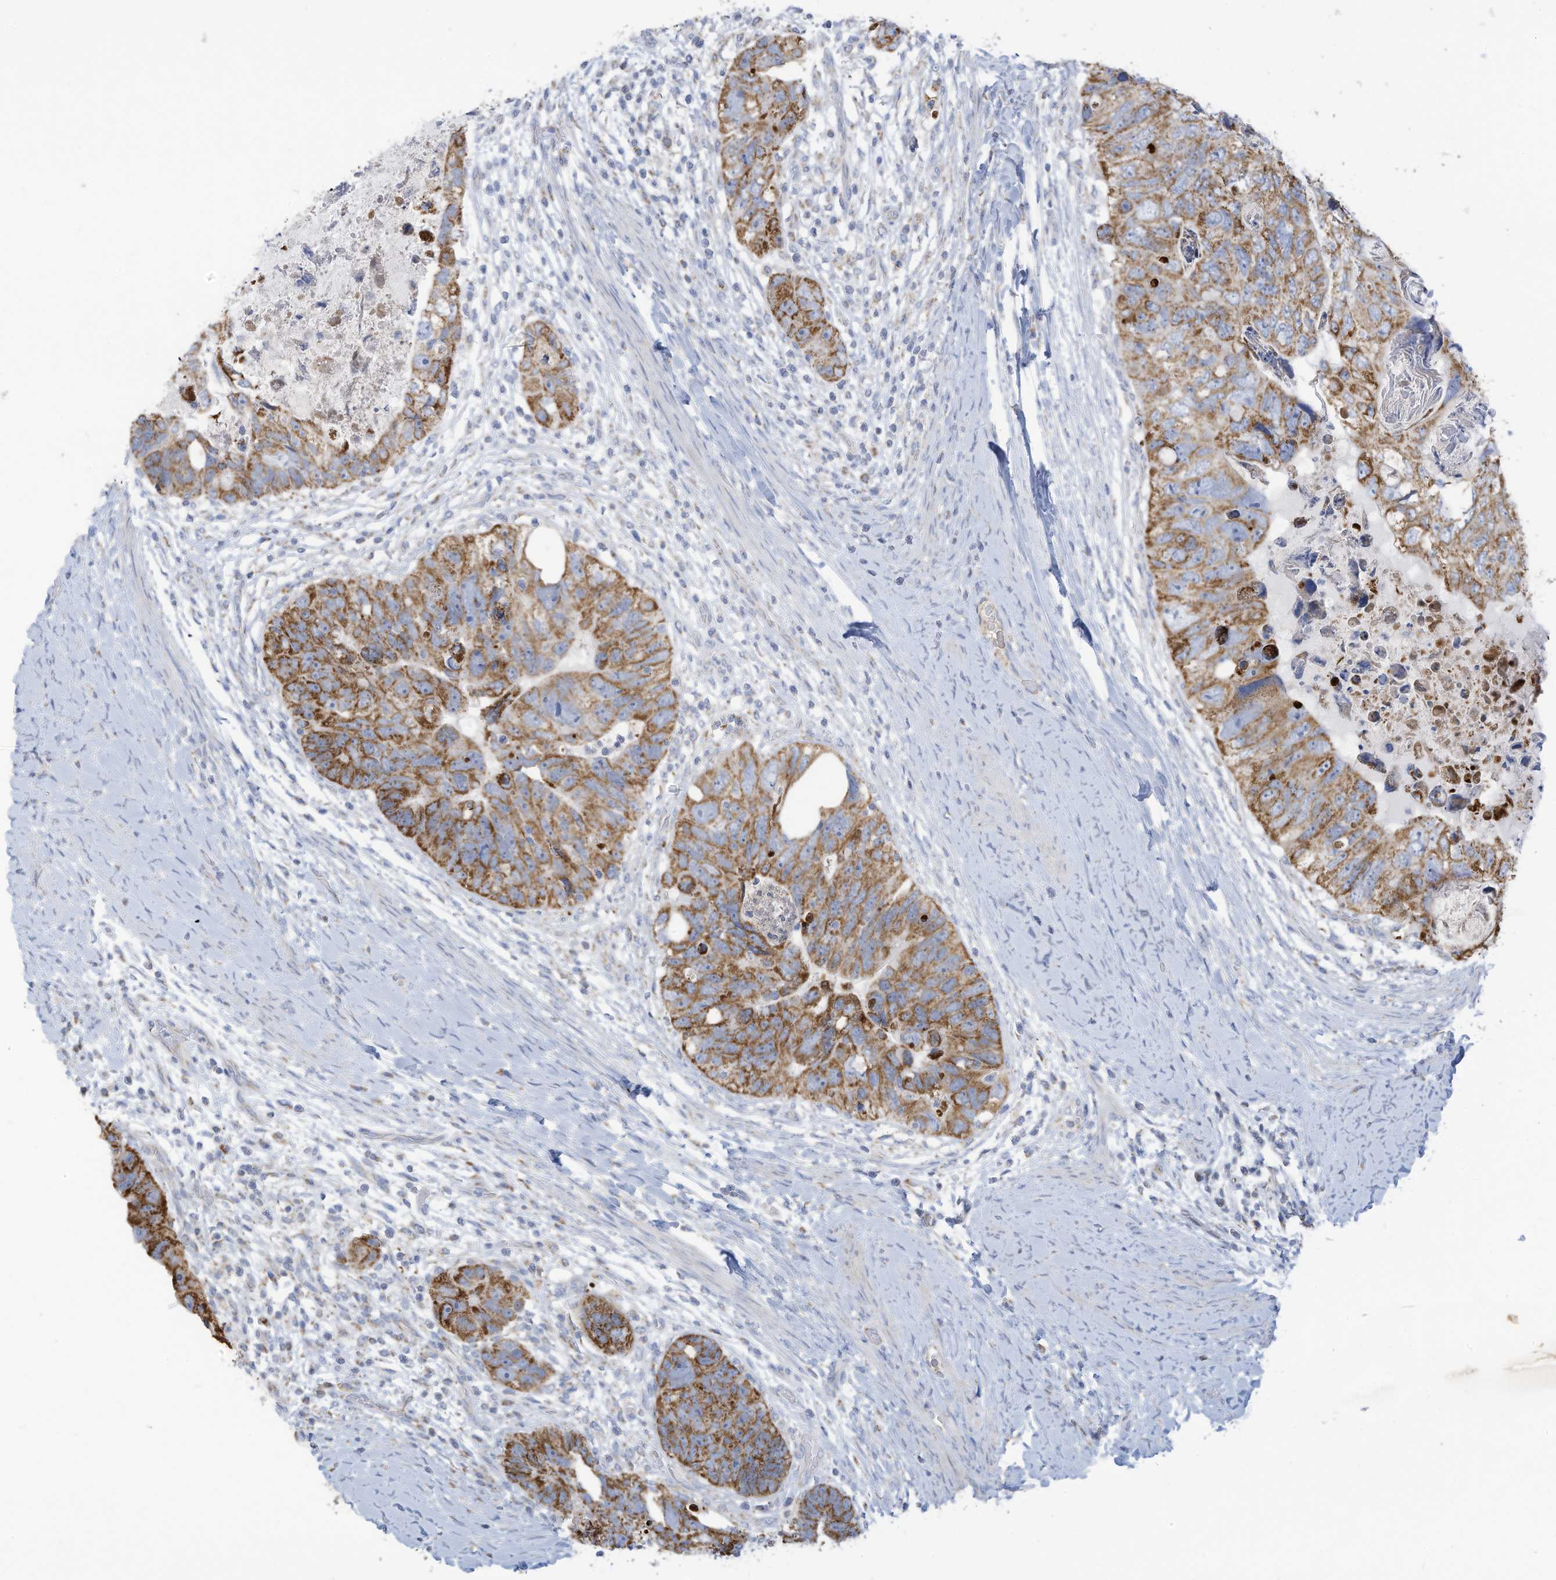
{"staining": {"intensity": "moderate", "quantity": ">75%", "location": "cytoplasmic/membranous"}, "tissue": "colorectal cancer", "cell_type": "Tumor cells", "image_type": "cancer", "snomed": [{"axis": "morphology", "description": "Adenocarcinoma, NOS"}, {"axis": "topography", "description": "Rectum"}], "caption": "This is a micrograph of IHC staining of colorectal cancer, which shows moderate positivity in the cytoplasmic/membranous of tumor cells.", "gene": "NLN", "patient": {"sex": "male", "age": 59}}